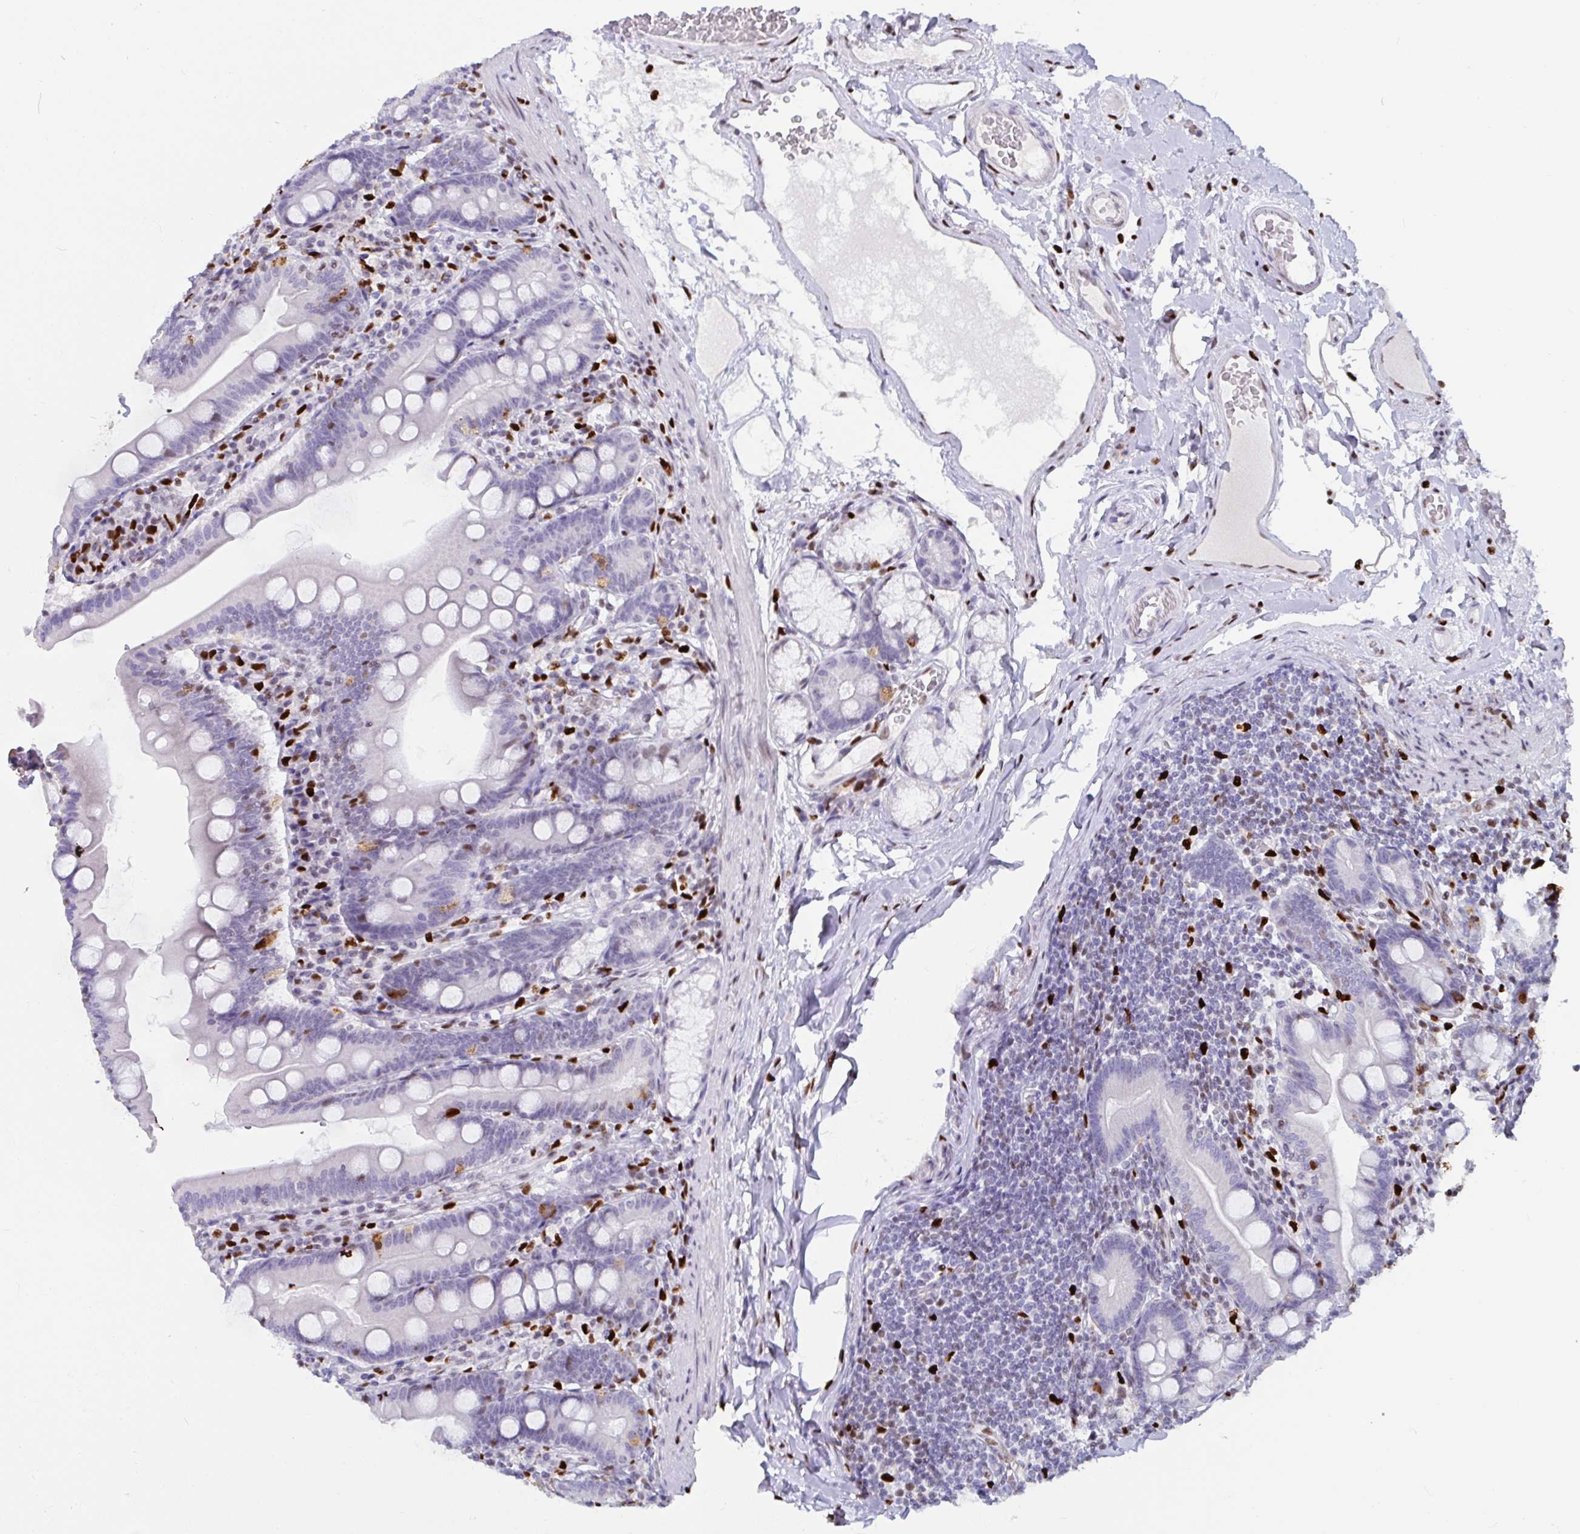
{"staining": {"intensity": "negative", "quantity": "none", "location": "none"}, "tissue": "duodenum", "cell_type": "Glandular cells", "image_type": "normal", "snomed": [{"axis": "morphology", "description": "Normal tissue, NOS"}, {"axis": "topography", "description": "Duodenum"}], "caption": "DAB (3,3'-diaminobenzidine) immunohistochemical staining of normal human duodenum demonstrates no significant positivity in glandular cells.", "gene": "ZNF586", "patient": {"sex": "female", "age": 67}}